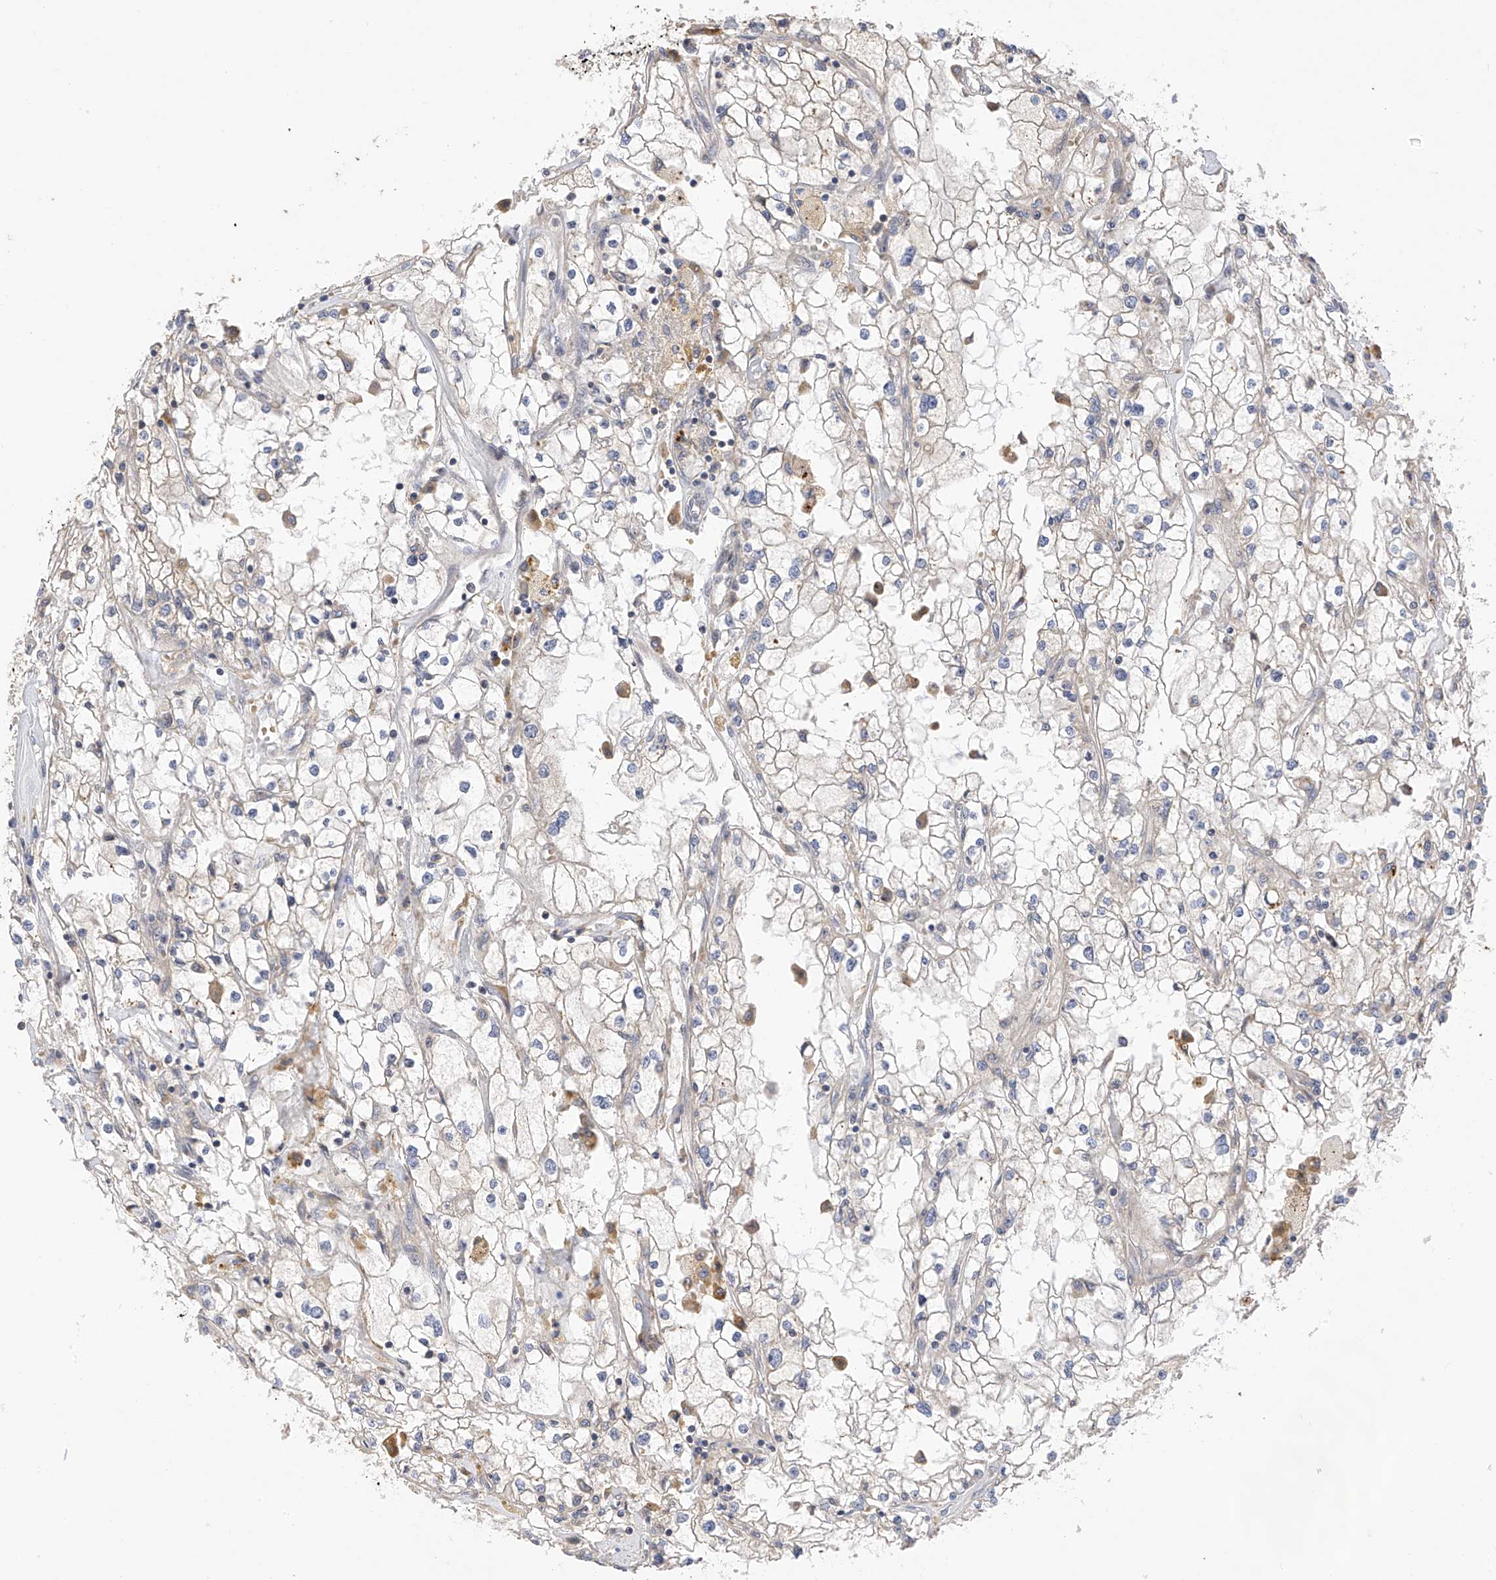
{"staining": {"intensity": "negative", "quantity": "none", "location": "none"}, "tissue": "renal cancer", "cell_type": "Tumor cells", "image_type": "cancer", "snomed": [{"axis": "morphology", "description": "Adenocarcinoma, NOS"}, {"axis": "topography", "description": "Kidney"}], "caption": "High power microscopy image of an immunohistochemistry (IHC) photomicrograph of adenocarcinoma (renal), revealing no significant expression in tumor cells.", "gene": "REC8", "patient": {"sex": "male", "age": 56}}